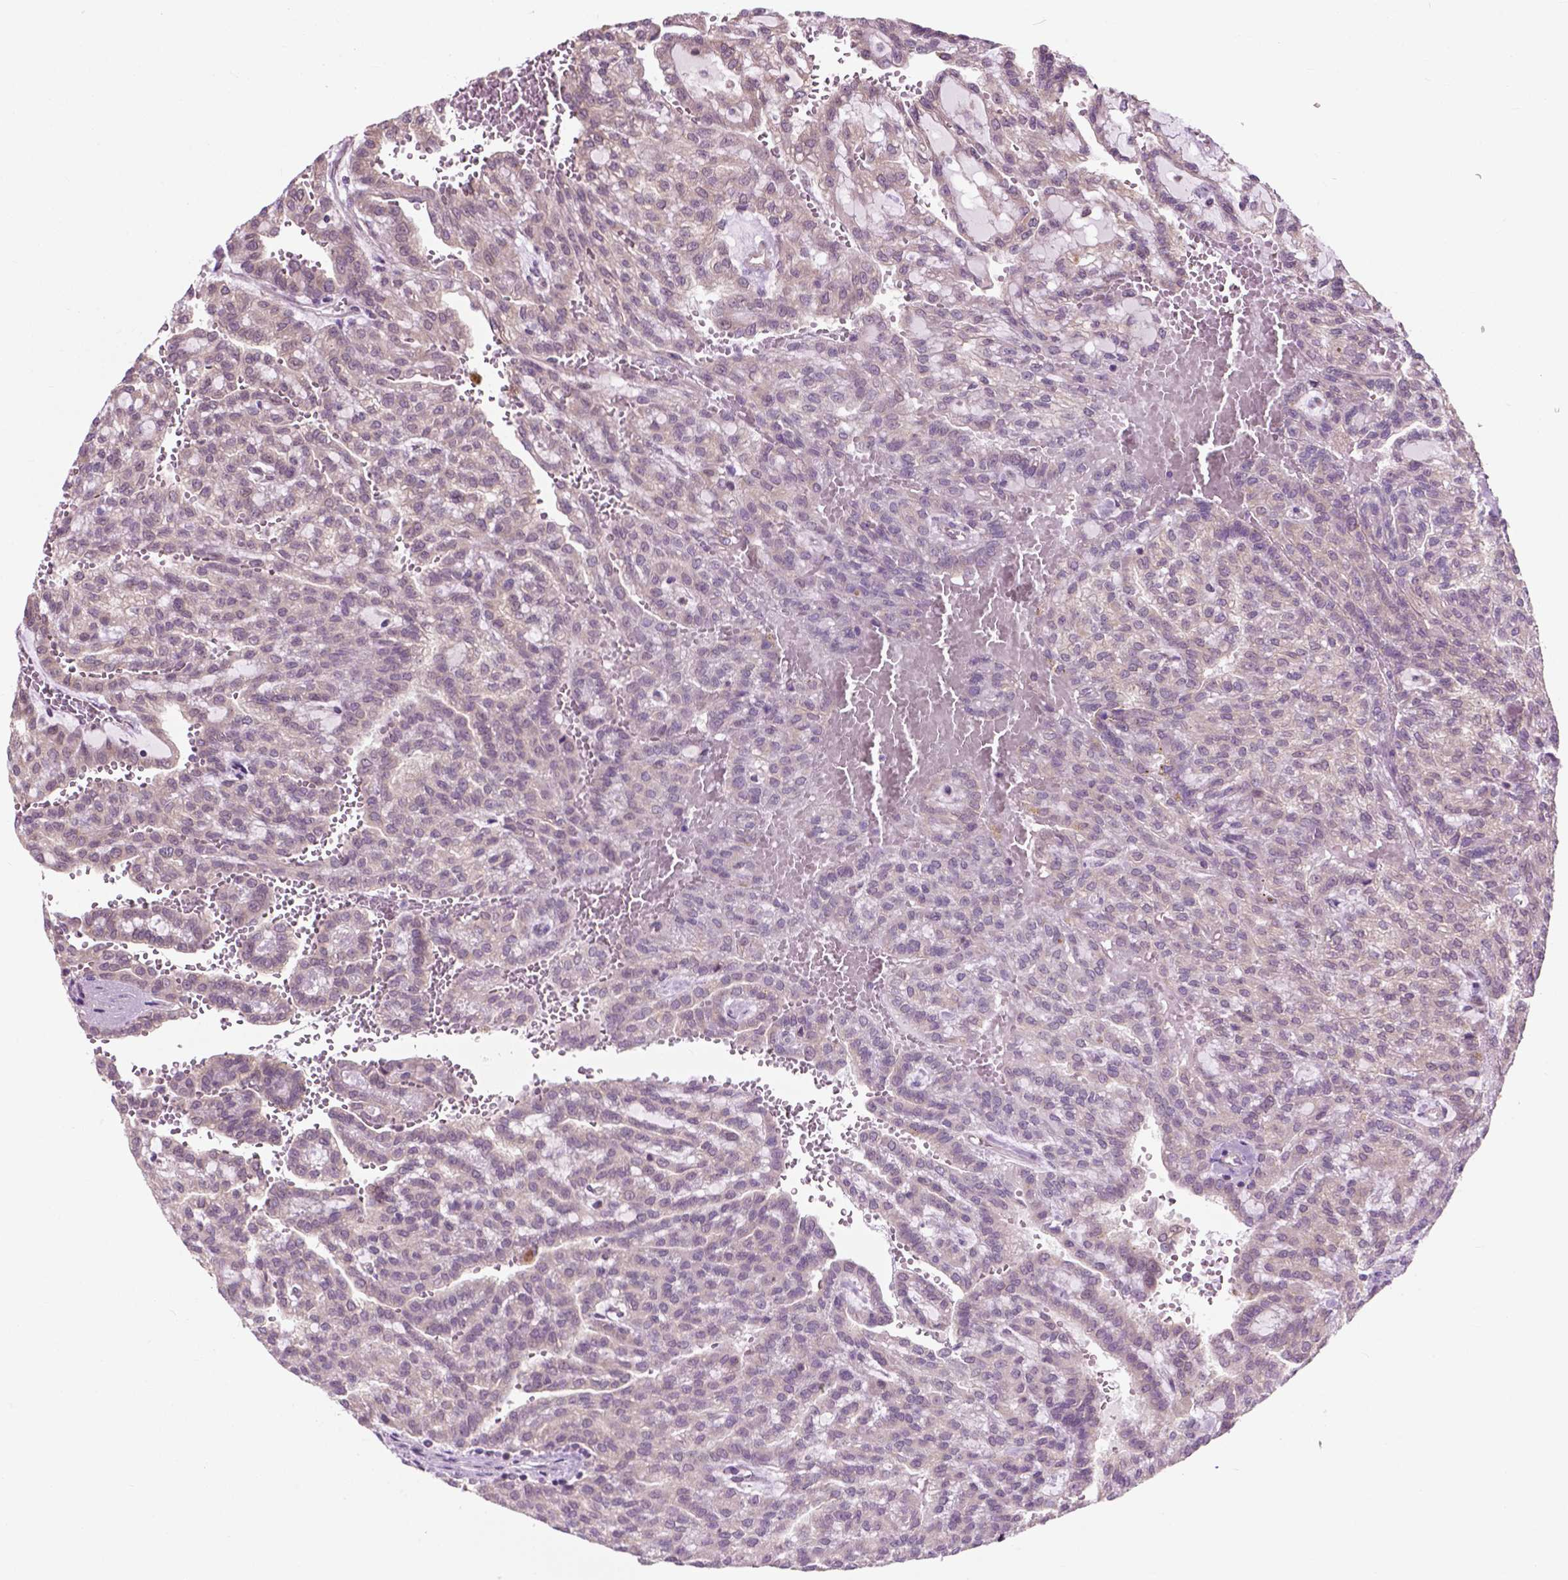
{"staining": {"intensity": "negative", "quantity": "none", "location": "none"}, "tissue": "renal cancer", "cell_type": "Tumor cells", "image_type": "cancer", "snomed": [{"axis": "morphology", "description": "Adenocarcinoma, NOS"}, {"axis": "topography", "description": "Kidney"}], "caption": "There is no significant positivity in tumor cells of renal cancer (adenocarcinoma).", "gene": "PPP1CB", "patient": {"sex": "male", "age": 63}}